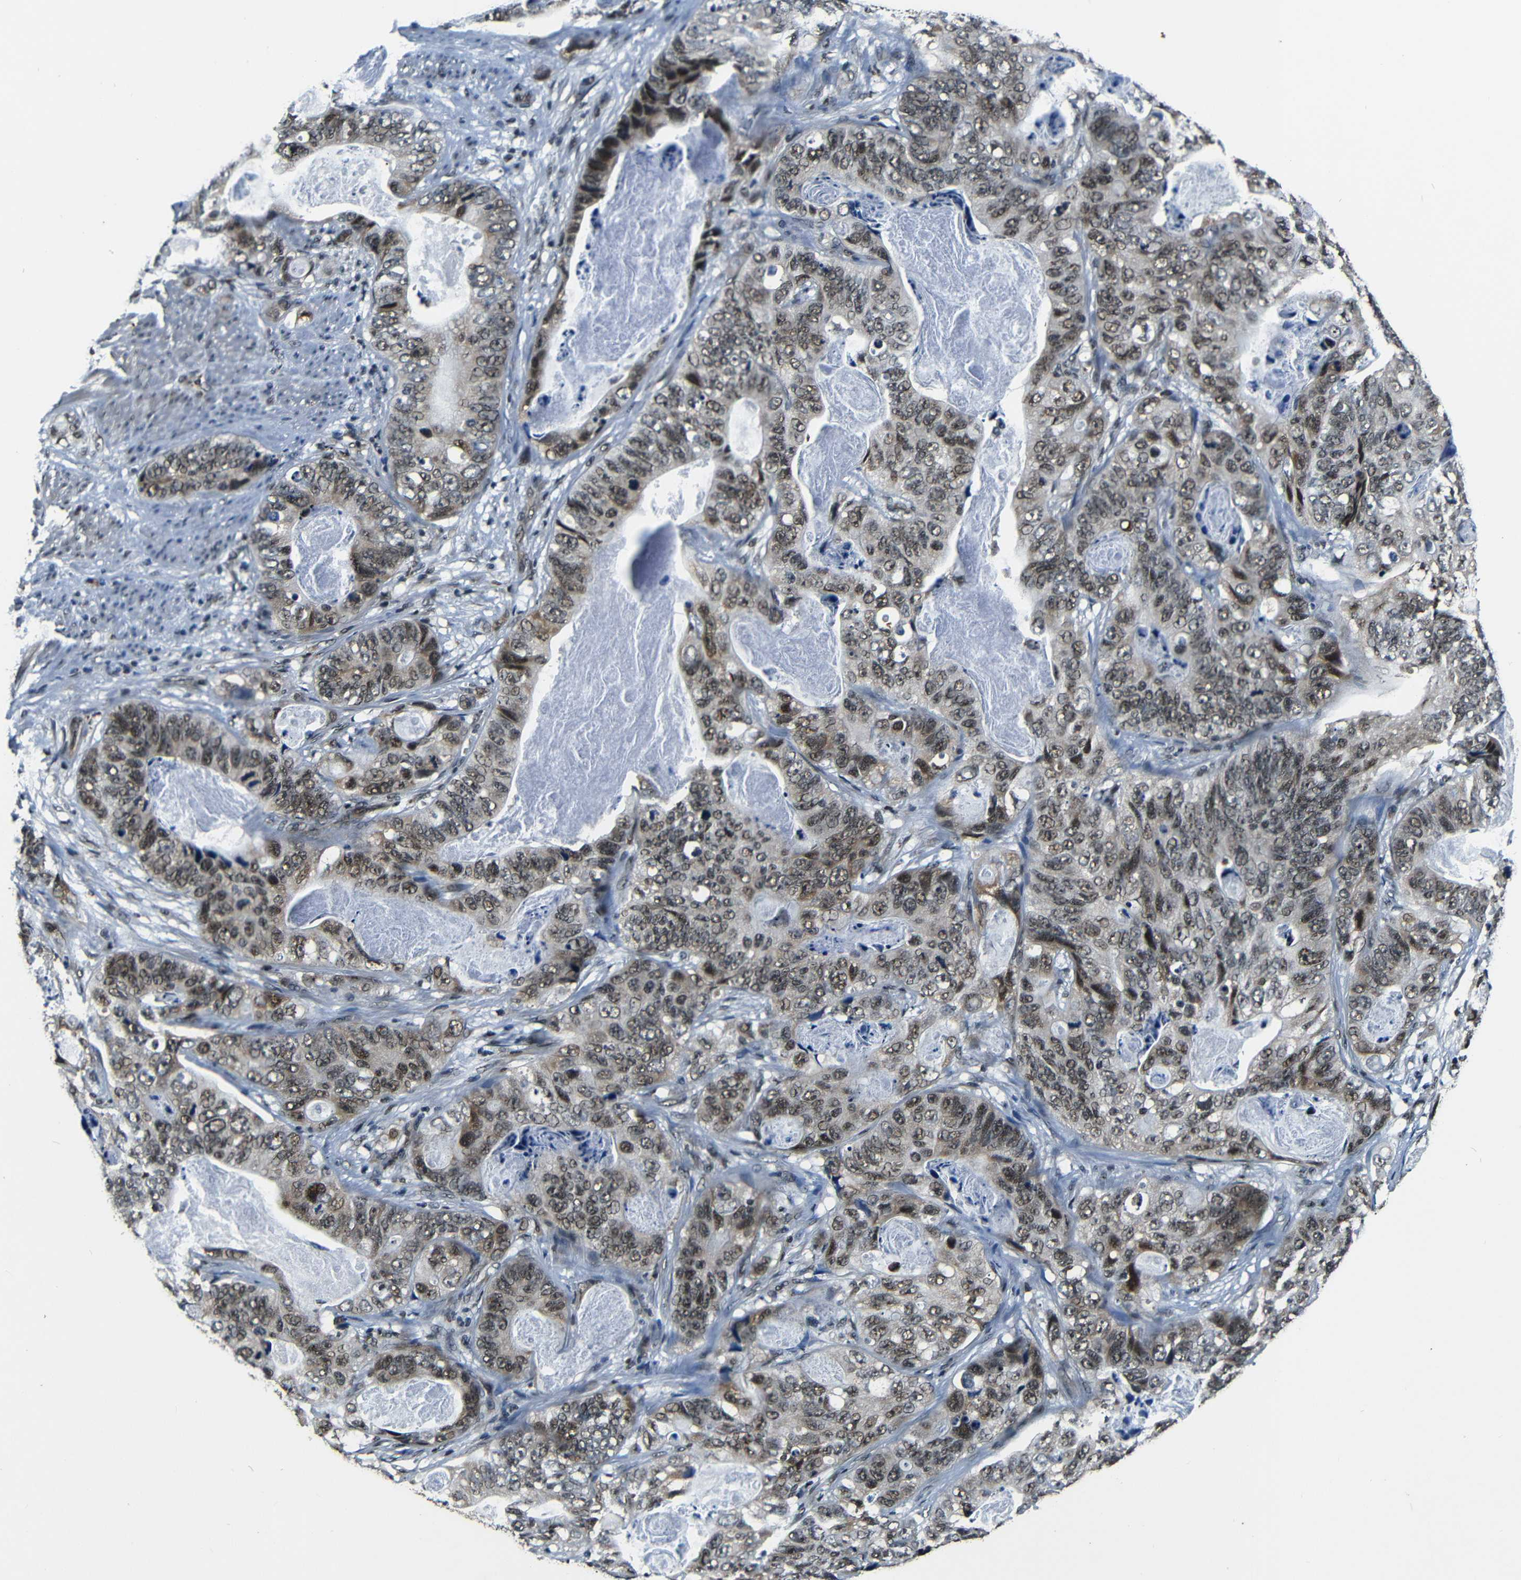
{"staining": {"intensity": "weak", "quantity": ">75%", "location": "nuclear"}, "tissue": "stomach cancer", "cell_type": "Tumor cells", "image_type": "cancer", "snomed": [{"axis": "morphology", "description": "Adenocarcinoma, NOS"}, {"axis": "topography", "description": "Stomach"}], "caption": "Immunohistochemical staining of stomach cancer exhibits low levels of weak nuclear positivity in approximately >75% of tumor cells.", "gene": "FOXD4", "patient": {"sex": "female", "age": 89}}